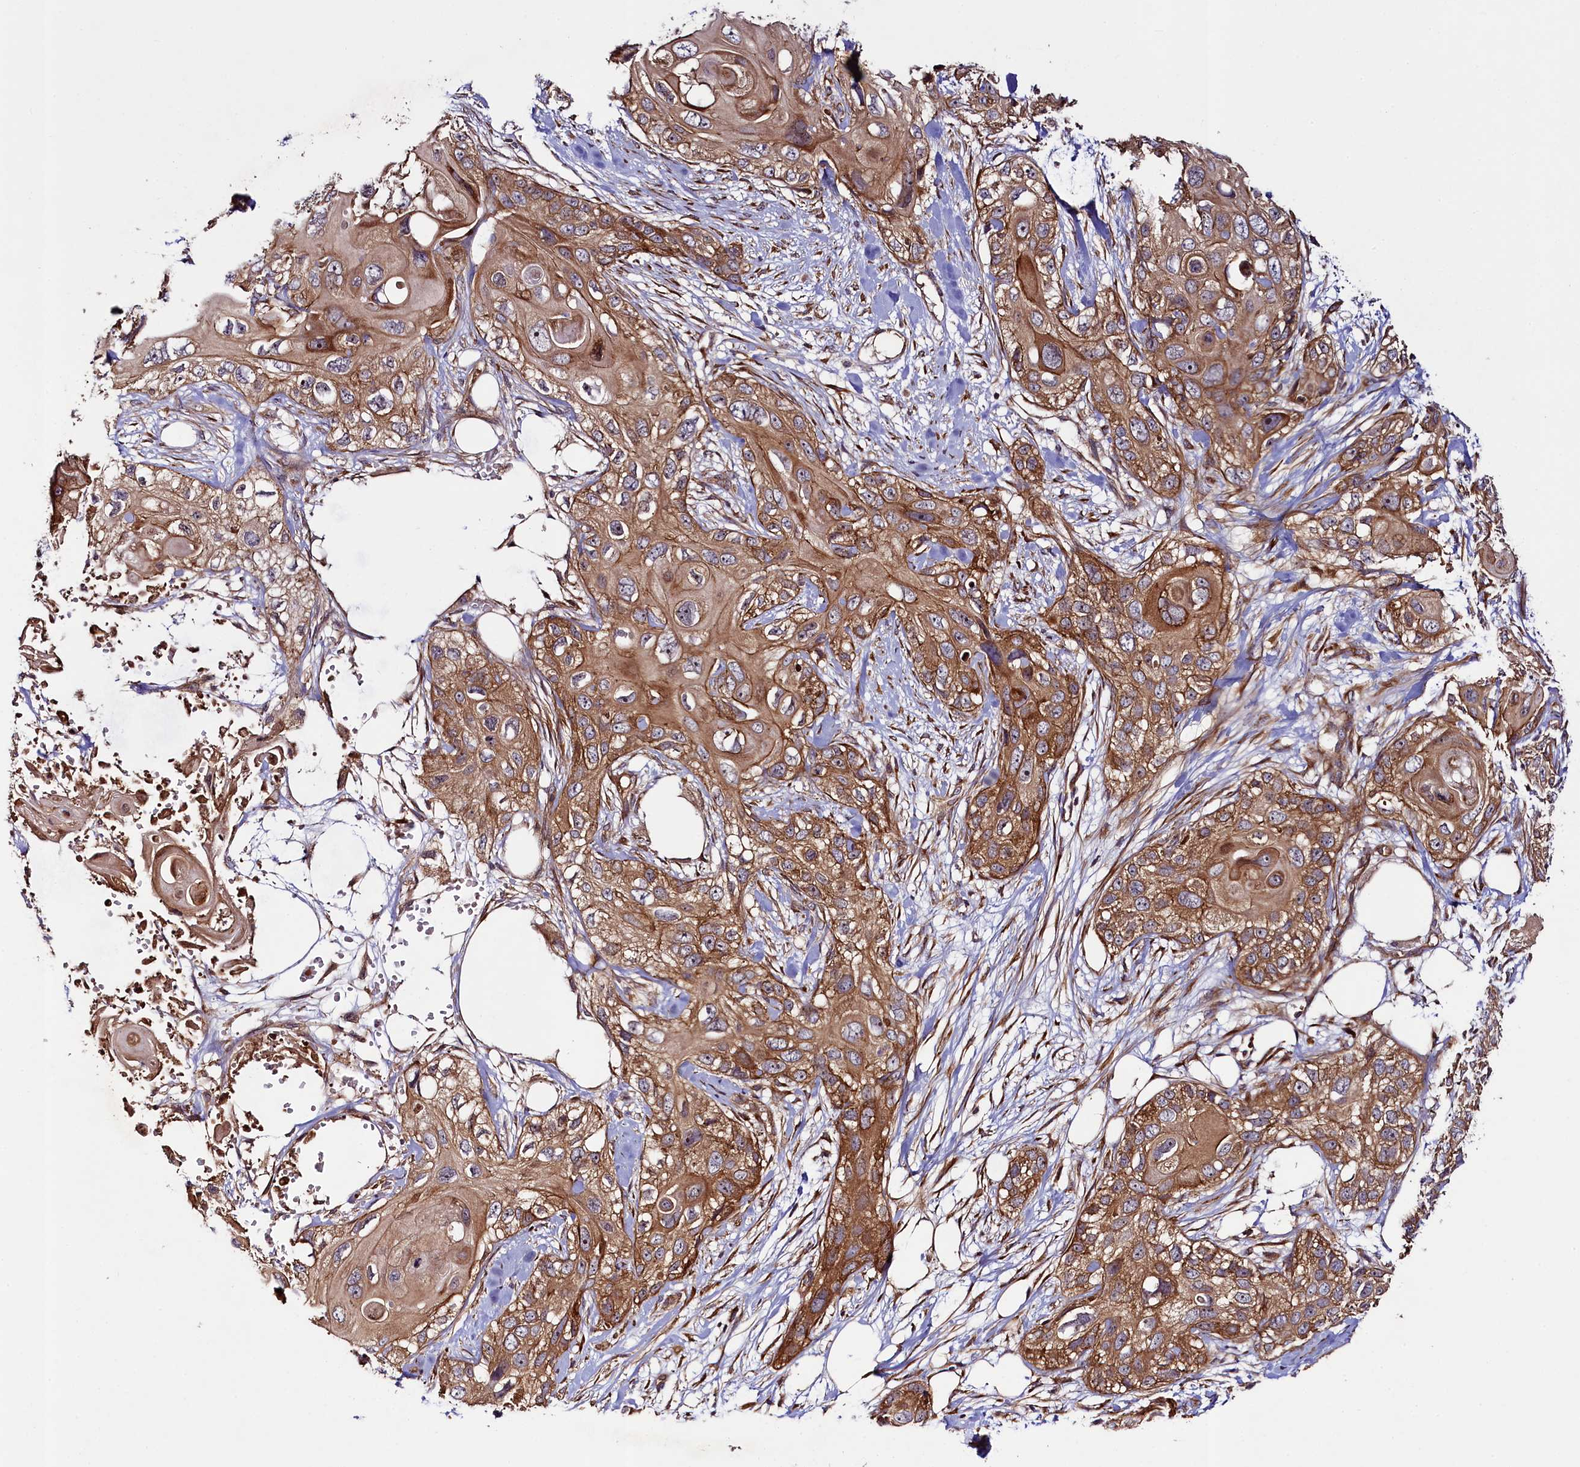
{"staining": {"intensity": "moderate", "quantity": ">75%", "location": "cytoplasmic/membranous"}, "tissue": "skin cancer", "cell_type": "Tumor cells", "image_type": "cancer", "snomed": [{"axis": "morphology", "description": "Normal tissue, NOS"}, {"axis": "morphology", "description": "Squamous cell carcinoma, NOS"}, {"axis": "topography", "description": "Skin"}], "caption": "Immunohistochemistry micrograph of skin squamous cell carcinoma stained for a protein (brown), which exhibits medium levels of moderate cytoplasmic/membranous staining in about >75% of tumor cells.", "gene": "CCDC102A", "patient": {"sex": "male", "age": 72}}